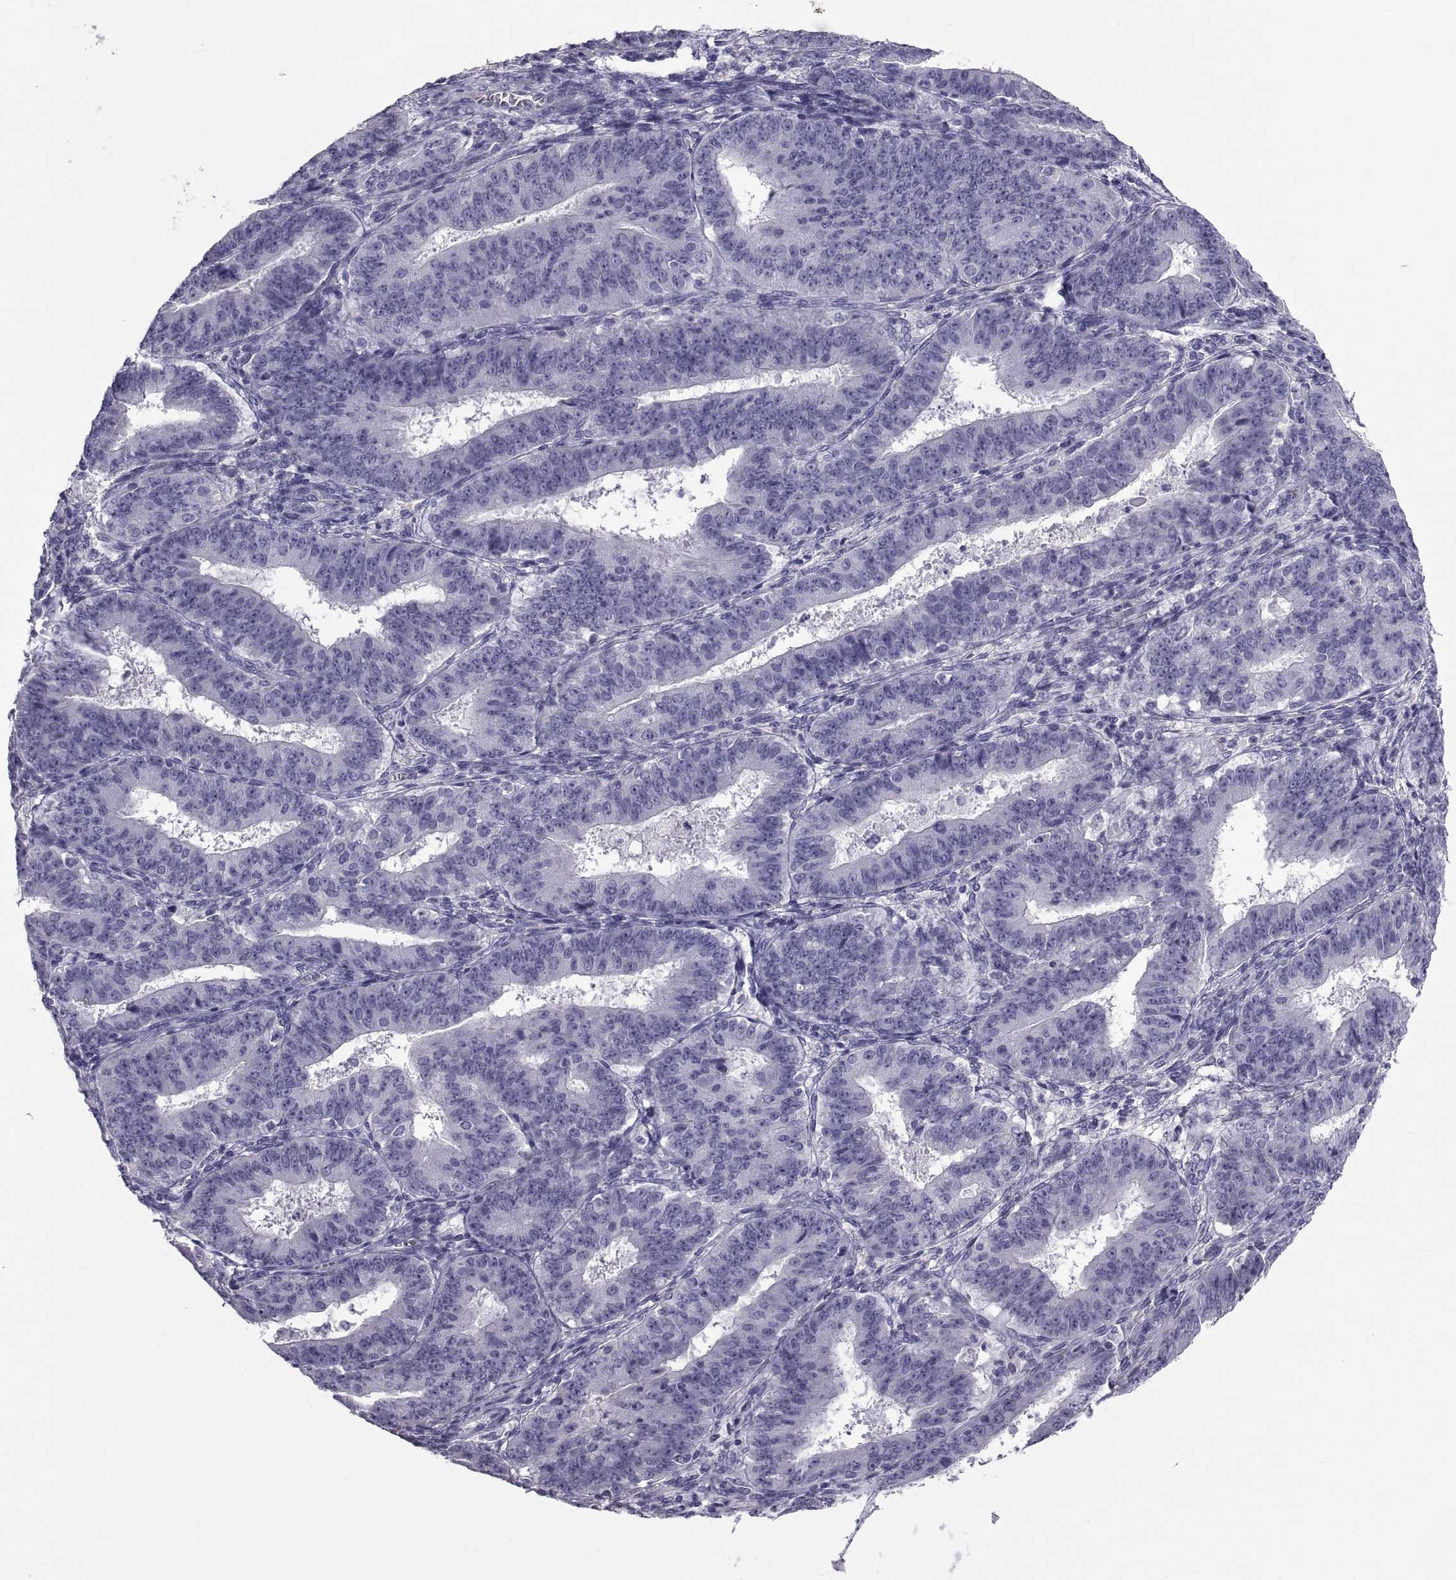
{"staining": {"intensity": "negative", "quantity": "none", "location": "none"}, "tissue": "ovarian cancer", "cell_type": "Tumor cells", "image_type": "cancer", "snomed": [{"axis": "morphology", "description": "Carcinoma, endometroid"}, {"axis": "topography", "description": "Ovary"}], "caption": "Tumor cells show no significant positivity in ovarian cancer (endometroid carcinoma). (DAB immunohistochemistry (IHC) visualized using brightfield microscopy, high magnification).", "gene": "MAGEB1", "patient": {"sex": "female", "age": 42}}